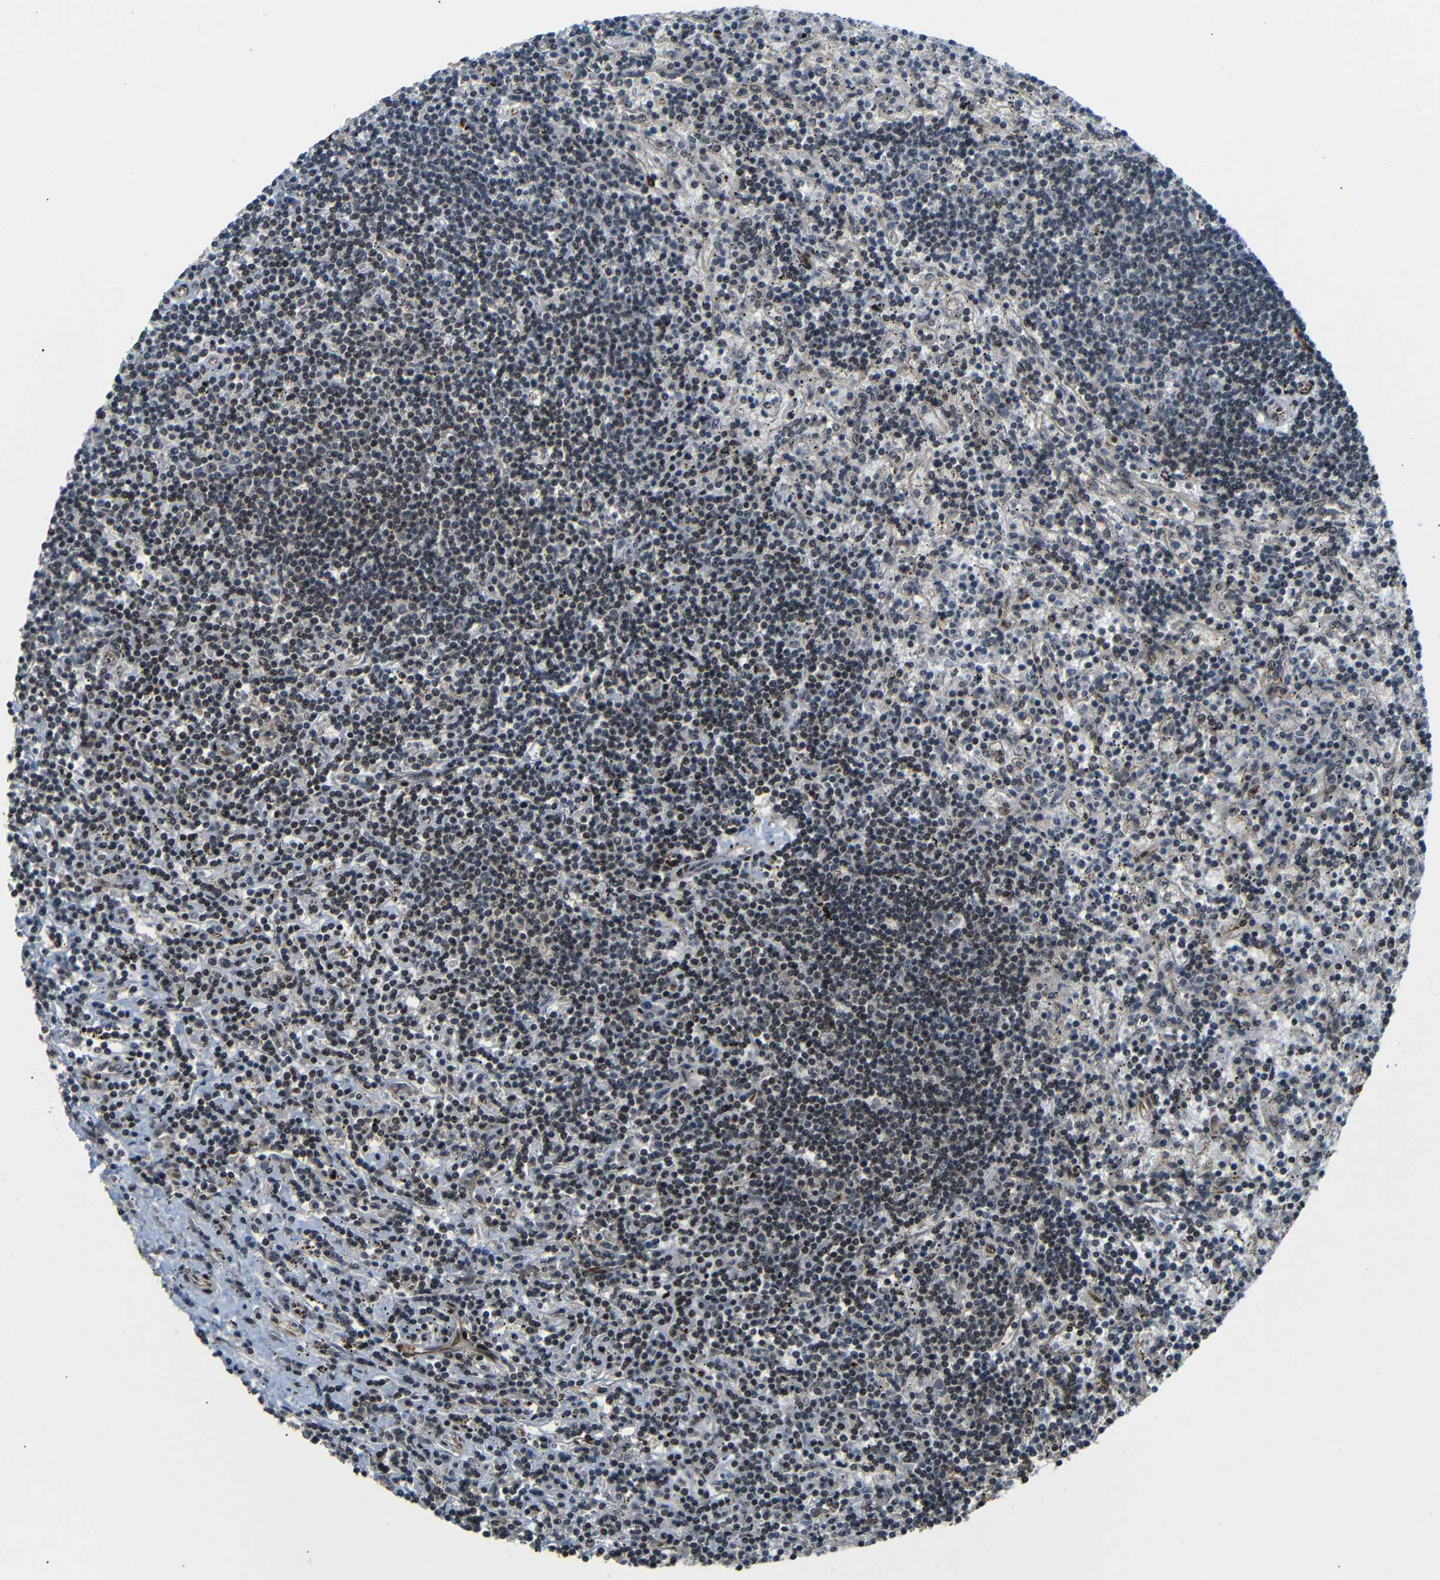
{"staining": {"intensity": "weak", "quantity": ">75%", "location": "nuclear"}, "tissue": "lymphoma", "cell_type": "Tumor cells", "image_type": "cancer", "snomed": [{"axis": "morphology", "description": "Malignant lymphoma, non-Hodgkin's type, Low grade"}, {"axis": "topography", "description": "Spleen"}], "caption": "Immunohistochemical staining of malignant lymphoma, non-Hodgkin's type (low-grade) demonstrates weak nuclear protein staining in about >75% of tumor cells.", "gene": "TBX2", "patient": {"sex": "male", "age": 76}}